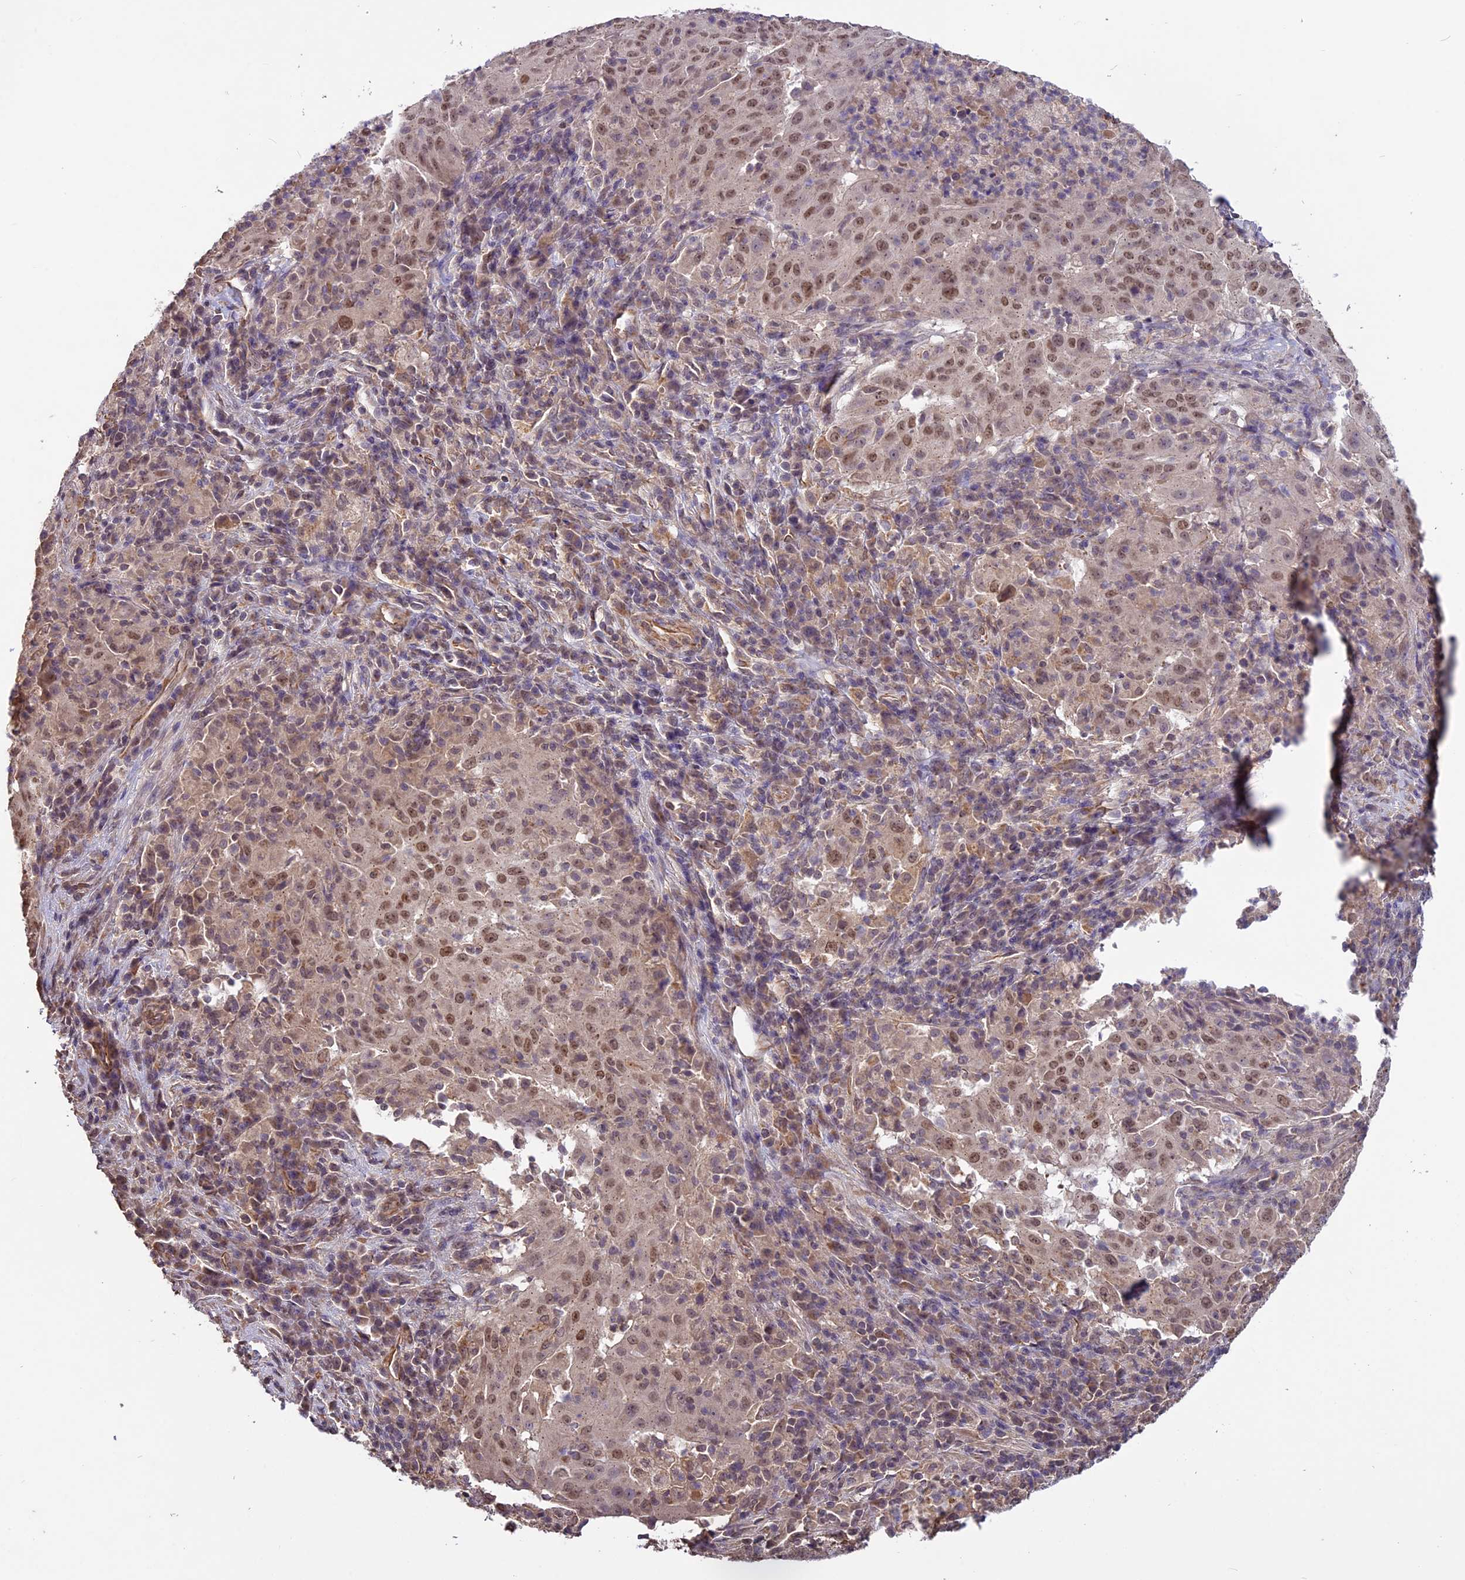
{"staining": {"intensity": "moderate", "quantity": ">75%", "location": "nuclear"}, "tissue": "pancreatic cancer", "cell_type": "Tumor cells", "image_type": "cancer", "snomed": [{"axis": "morphology", "description": "Adenocarcinoma, NOS"}, {"axis": "topography", "description": "Pancreas"}], "caption": "A brown stain labels moderate nuclear staining of a protein in human pancreatic adenocarcinoma tumor cells.", "gene": "C3orf70", "patient": {"sex": "male", "age": 63}}